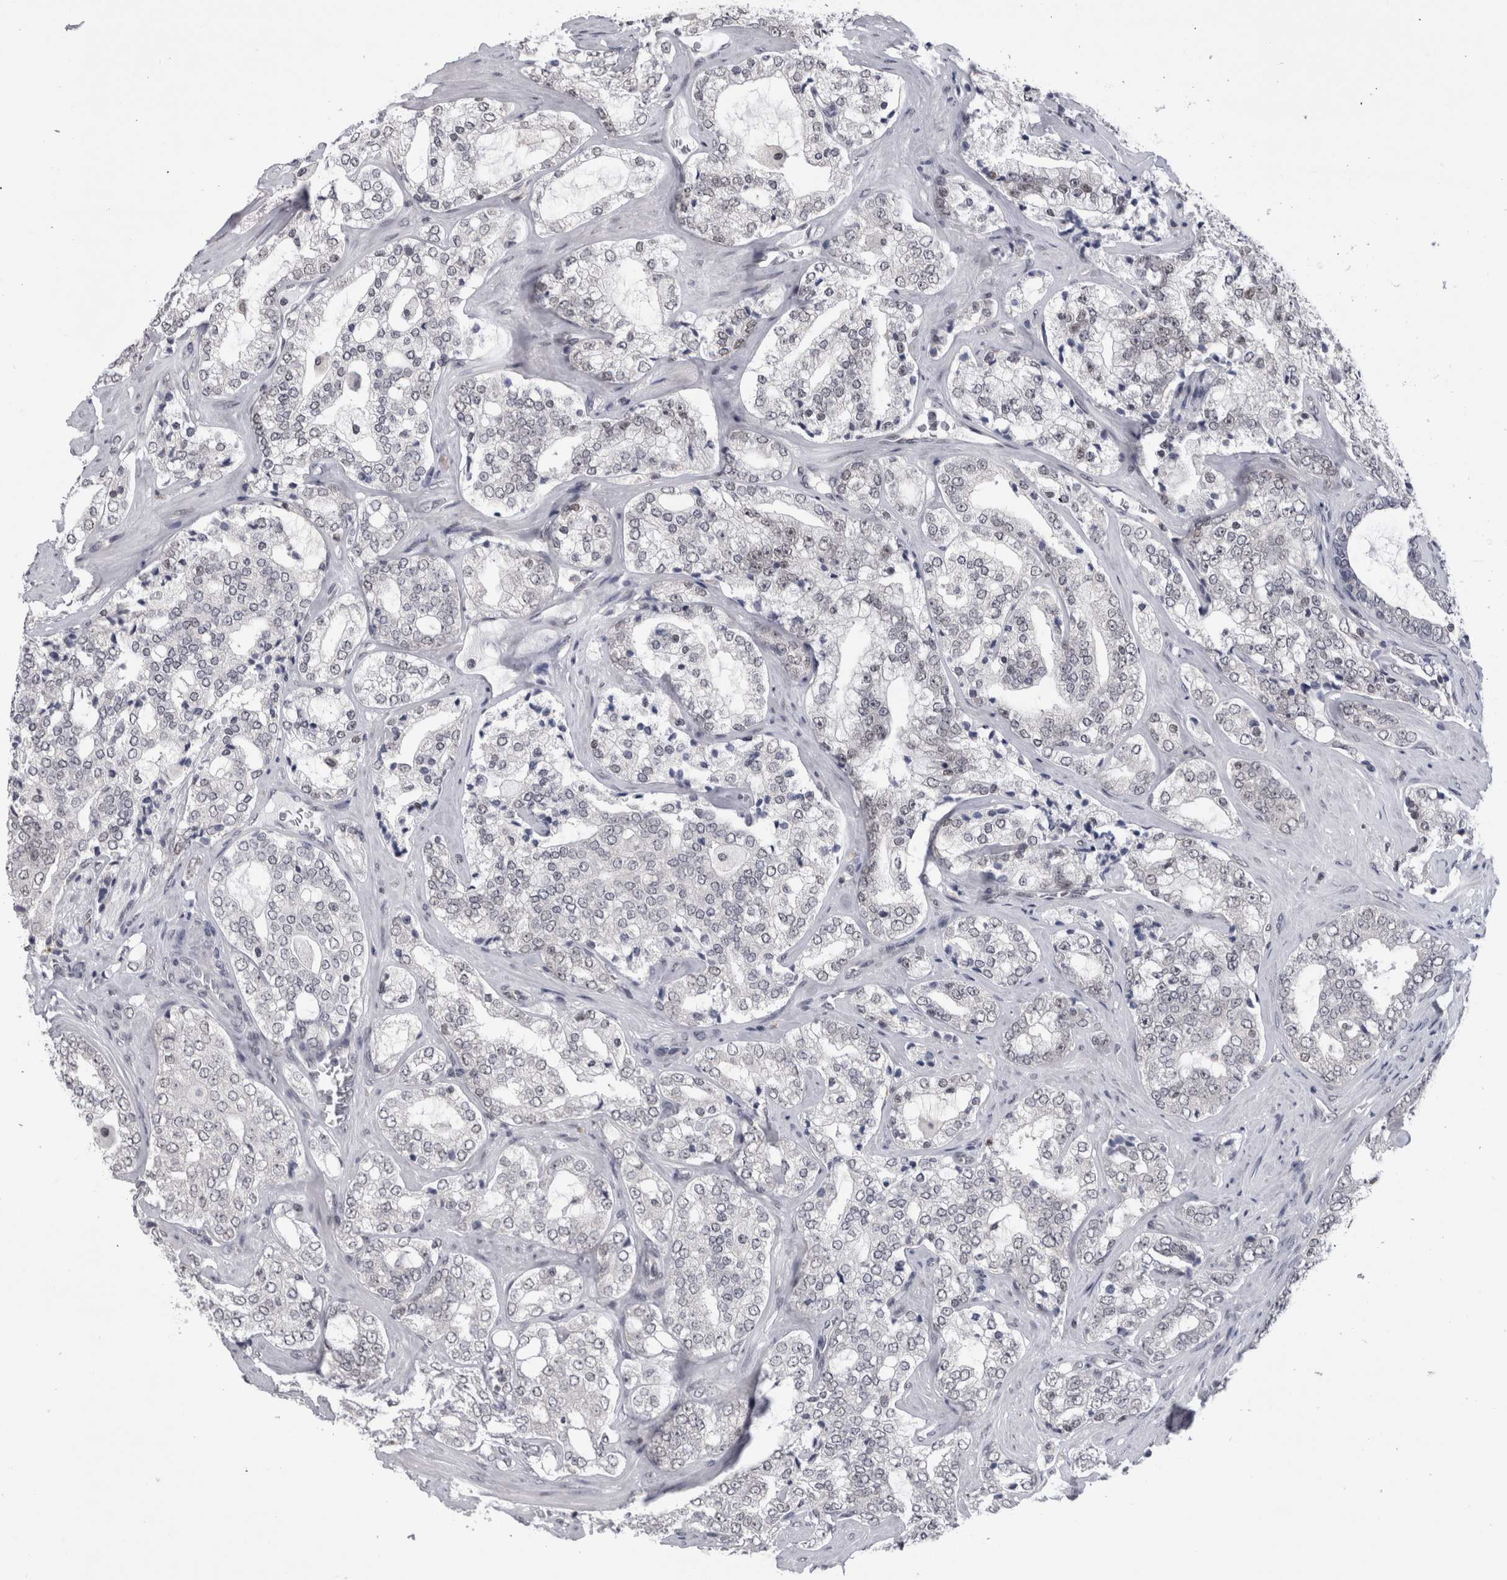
{"staining": {"intensity": "weak", "quantity": "25%-75%", "location": "nuclear"}, "tissue": "prostate cancer", "cell_type": "Tumor cells", "image_type": "cancer", "snomed": [{"axis": "morphology", "description": "Adenocarcinoma, High grade"}, {"axis": "topography", "description": "Prostate"}], "caption": "Tumor cells exhibit weak nuclear staining in approximately 25%-75% of cells in prostate cancer.", "gene": "PSMB2", "patient": {"sex": "male", "age": 64}}